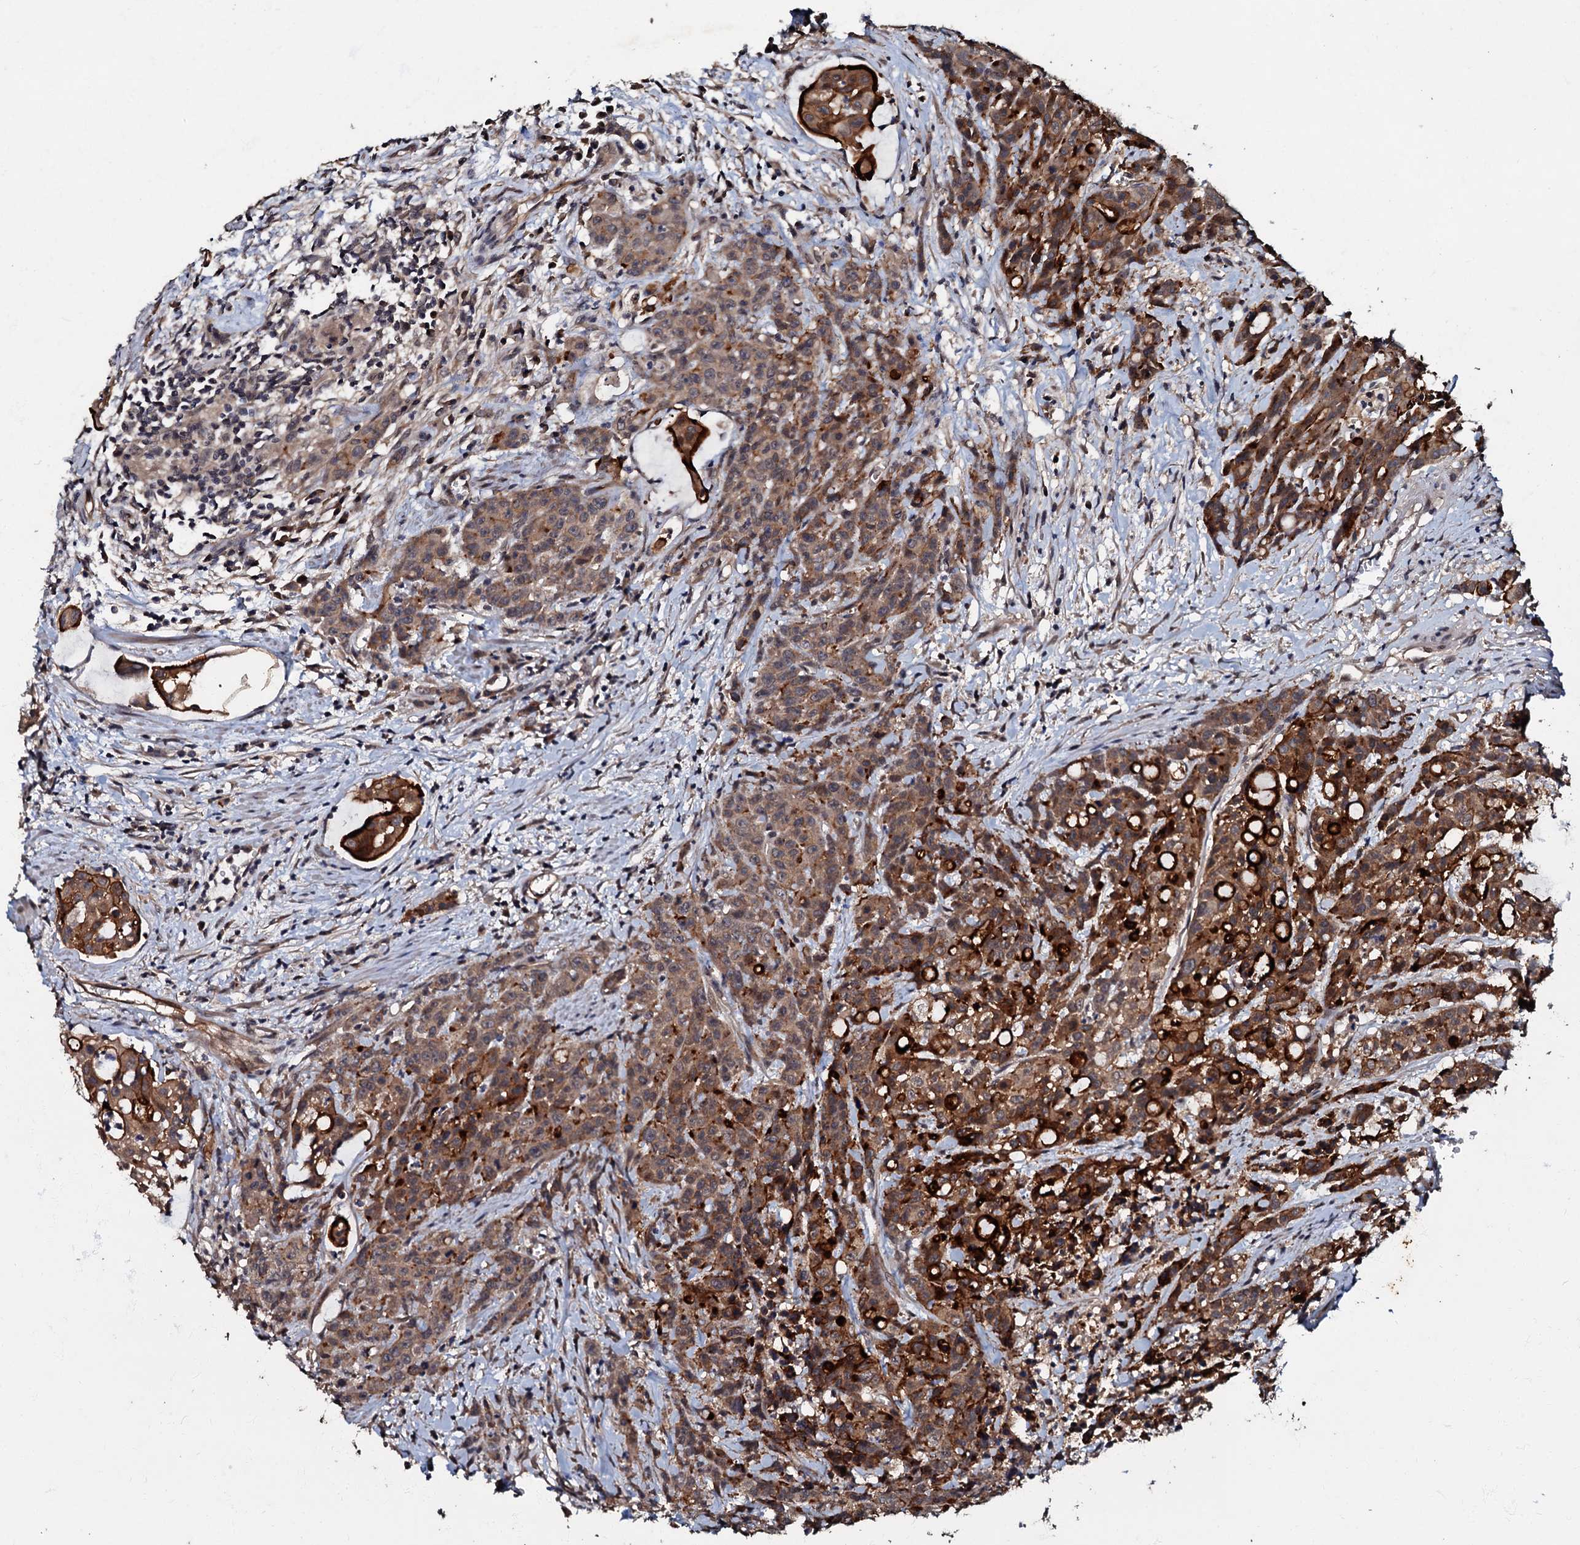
{"staining": {"intensity": "moderate", "quantity": ">75%", "location": "cytoplasmic/membranous"}, "tissue": "colorectal cancer", "cell_type": "Tumor cells", "image_type": "cancer", "snomed": [{"axis": "morphology", "description": "Adenocarcinoma, NOS"}, {"axis": "topography", "description": "Colon"}], "caption": "Protein staining of colorectal adenocarcinoma tissue exhibits moderate cytoplasmic/membranous positivity in approximately >75% of tumor cells. Using DAB (3,3'-diaminobenzidine) (brown) and hematoxylin (blue) stains, captured at high magnification using brightfield microscopy.", "gene": "MANSC4", "patient": {"sex": "male", "age": 62}}